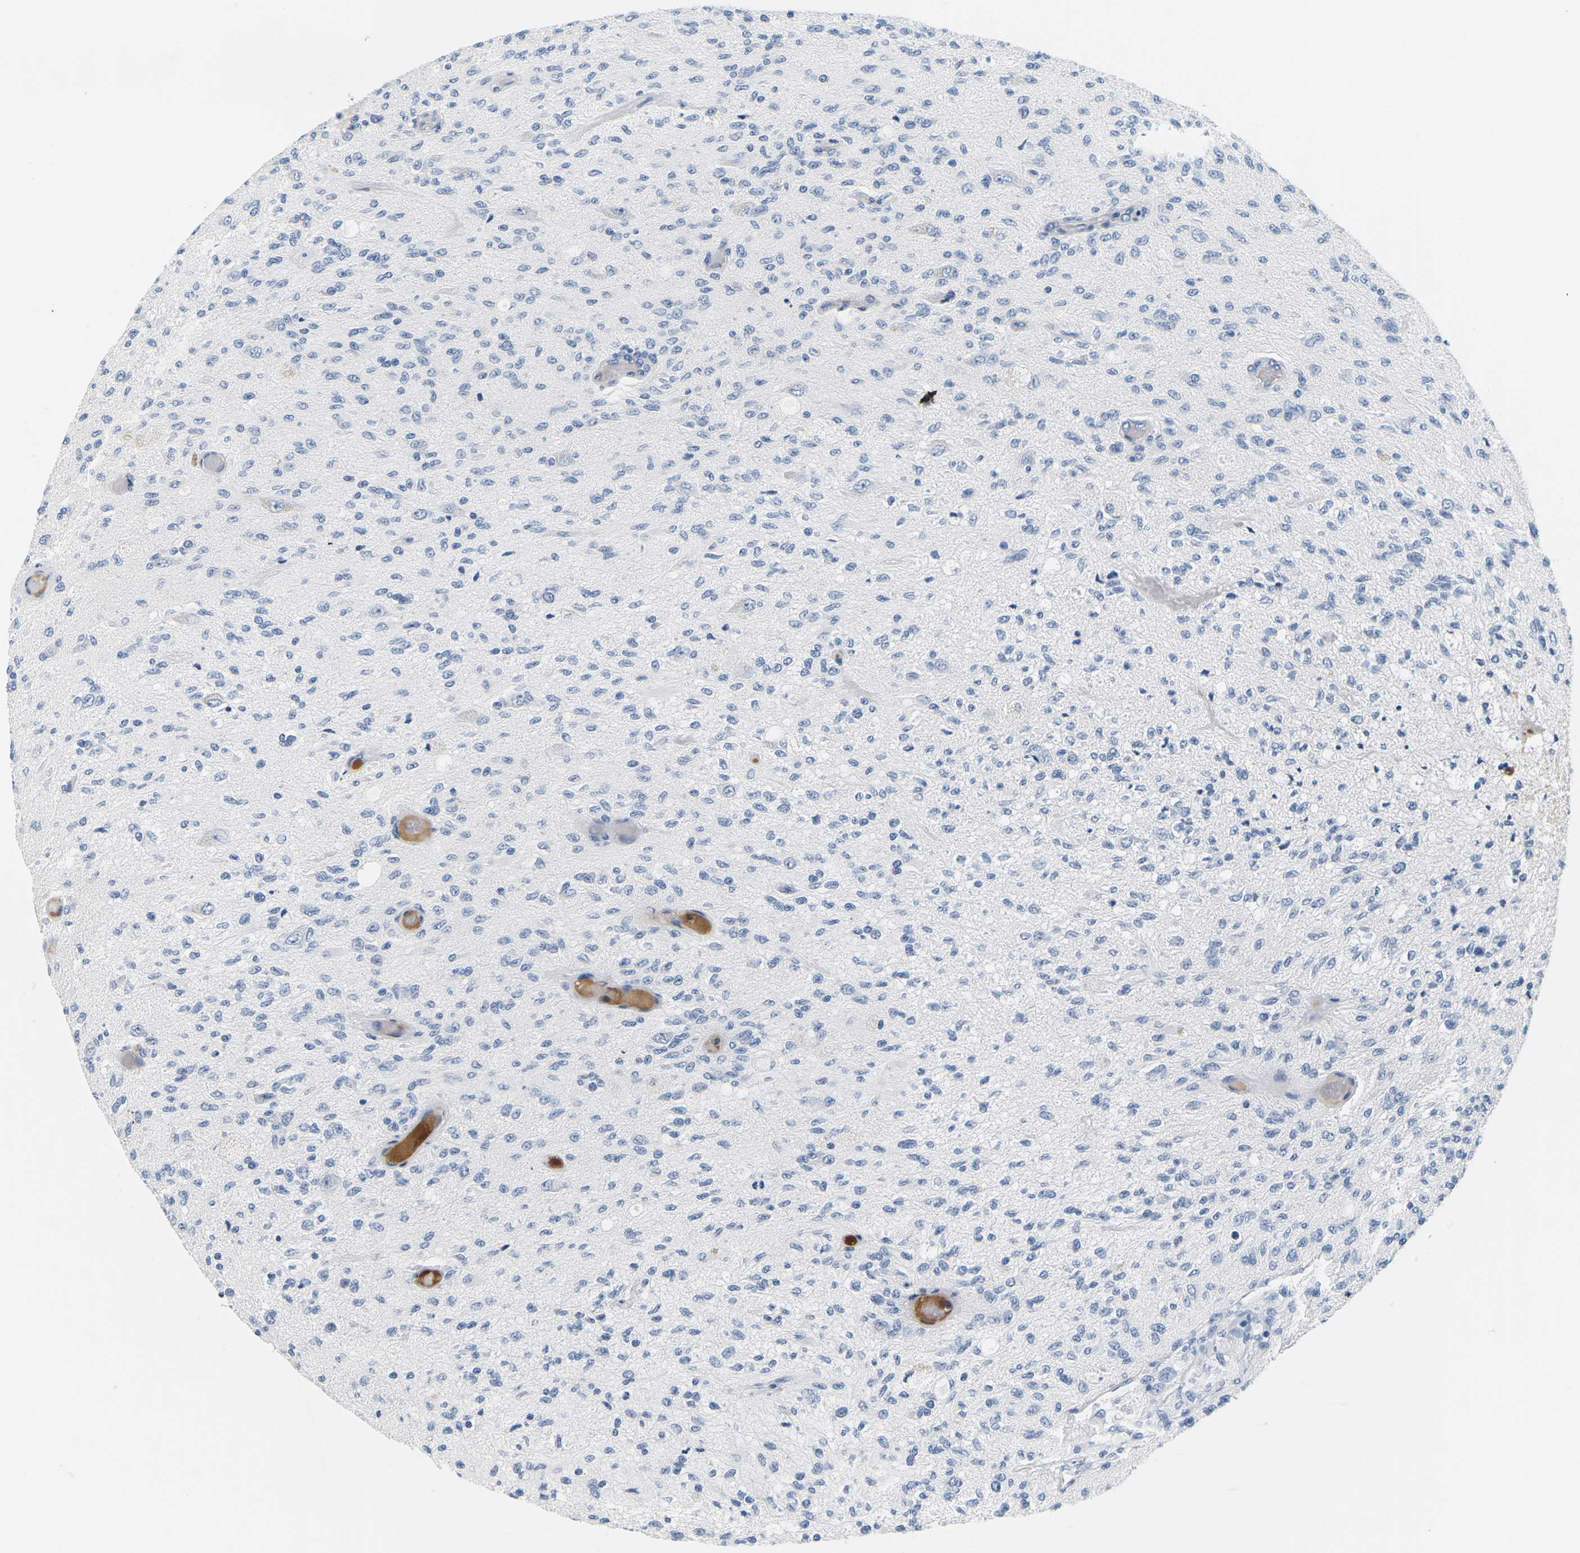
{"staining": {"intensity": "negative", "quantity": "none", "location": "none"}, "tissue": "glioma", "cell_type": "Tumor cells", "image_type": "cancer", "snomed": [{"axis": "morphology", "description": "Normal tissue, NOS"}, {"axis": "morphology", "description": "Glioma, malignant, High grade"}, {"axis": "topography", "description": "Cerebral cortex"}], "caption": "This is an immunohistochemistry image of high-grade glioma (malignant). There is no staining in tumor cells.", "gene": "APOB", "patient": {"sex": "male", "age": 77}}